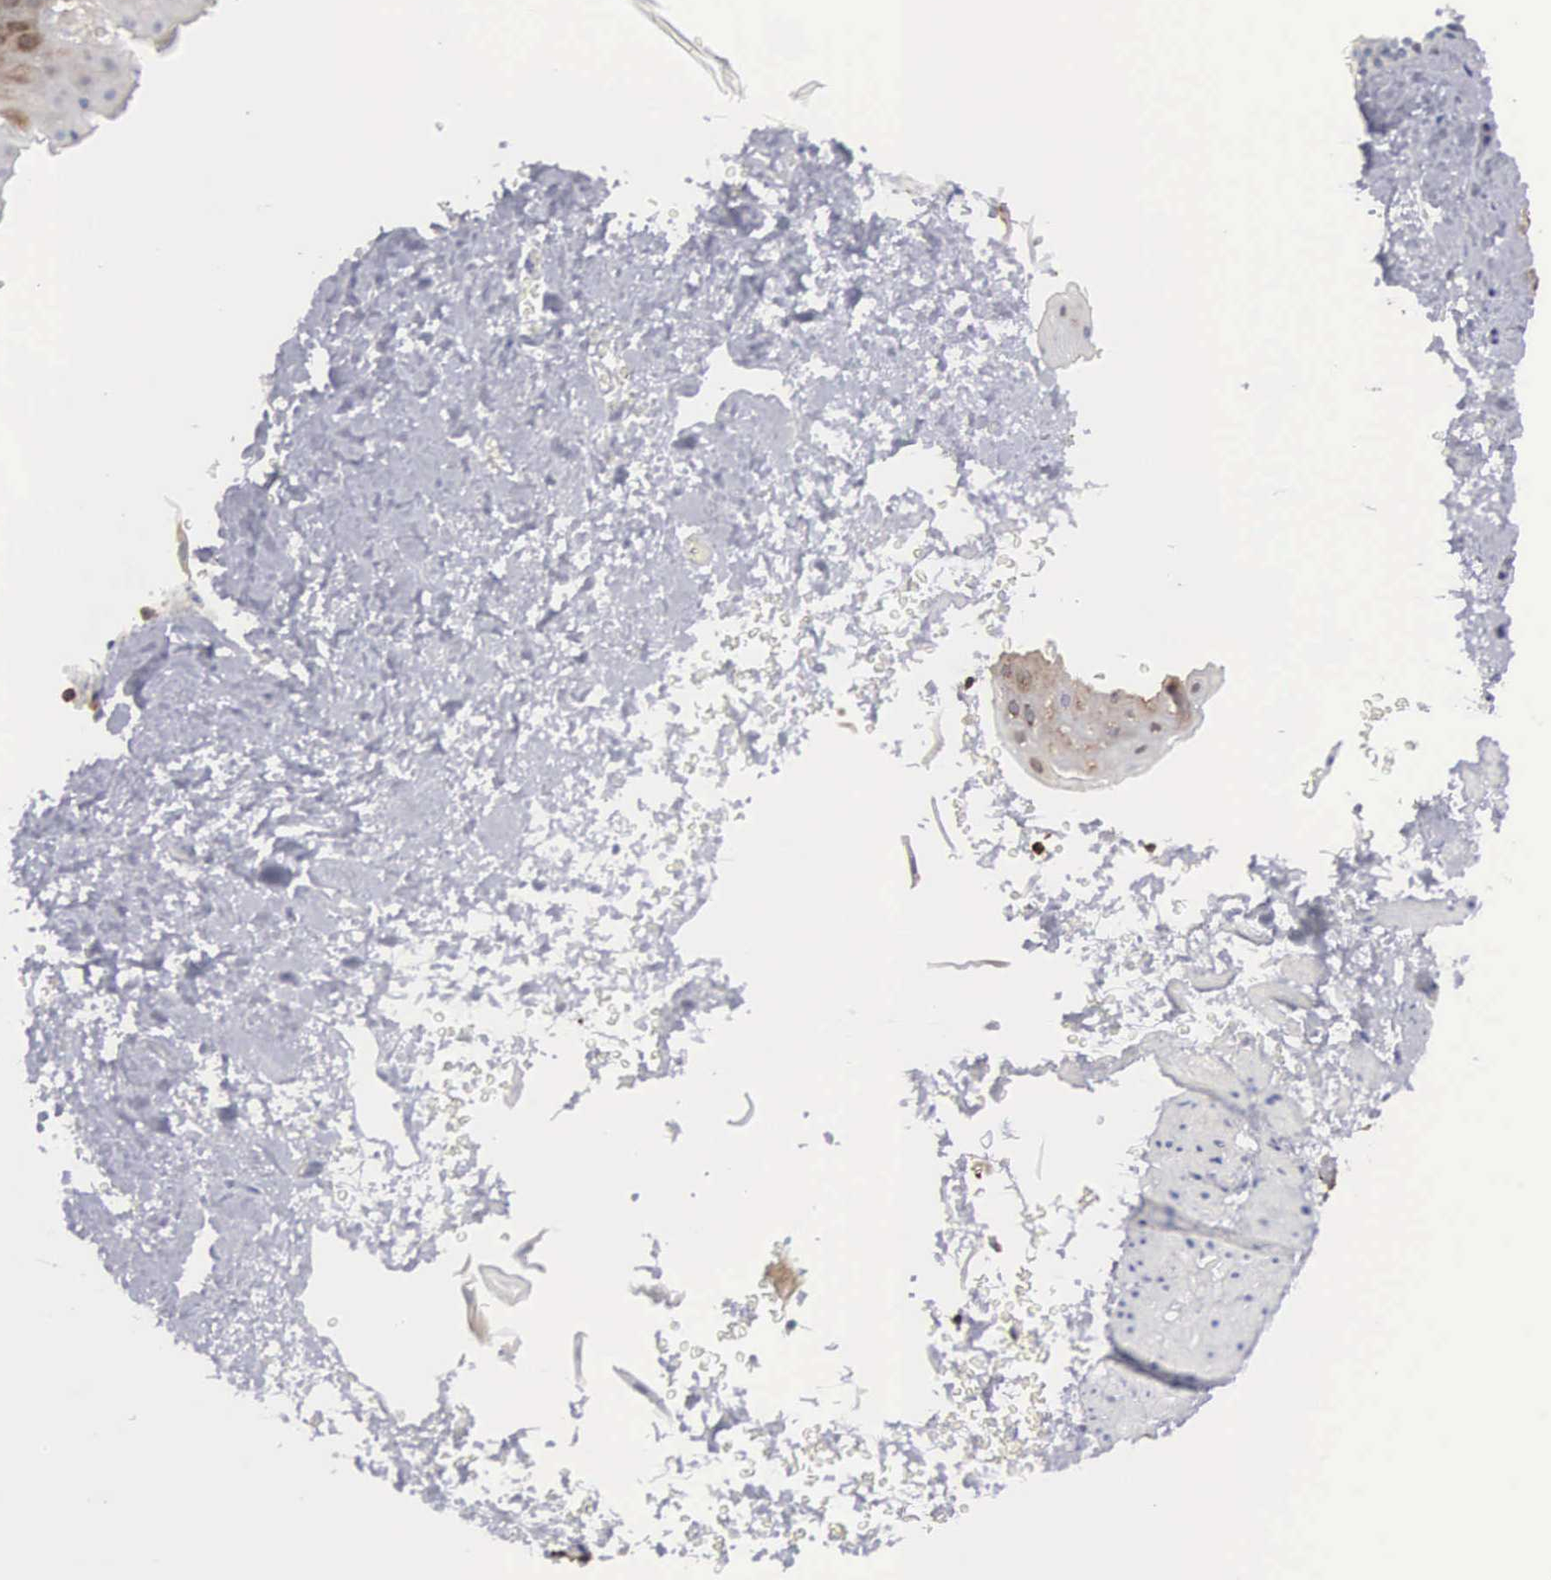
{"staining": {"intensity": "strong", "quantity": "25%-75%", "location": "cytoplasmic/membranous"}, "tissue": "esophagus", "cell_type": "Squamous epithelial cells", "image_type": "normal", "snomed": [{"axis": "morphology", "description": "Normal tissue, NOS"}, {"axis": "topography", "description": "Esophagus"}], "caption": "IHC of normal esophagus shows high levels of strong cytoplasmic/membranous positivity in about 25%-75% of squamous epithelial cells. (DAB (3,3'-diaminobenzidine) = brown stain, brightfield microscopy at high magnification).", "gene": "ENSG00000285304", "patient": {"sex": "female", "age": 61}}